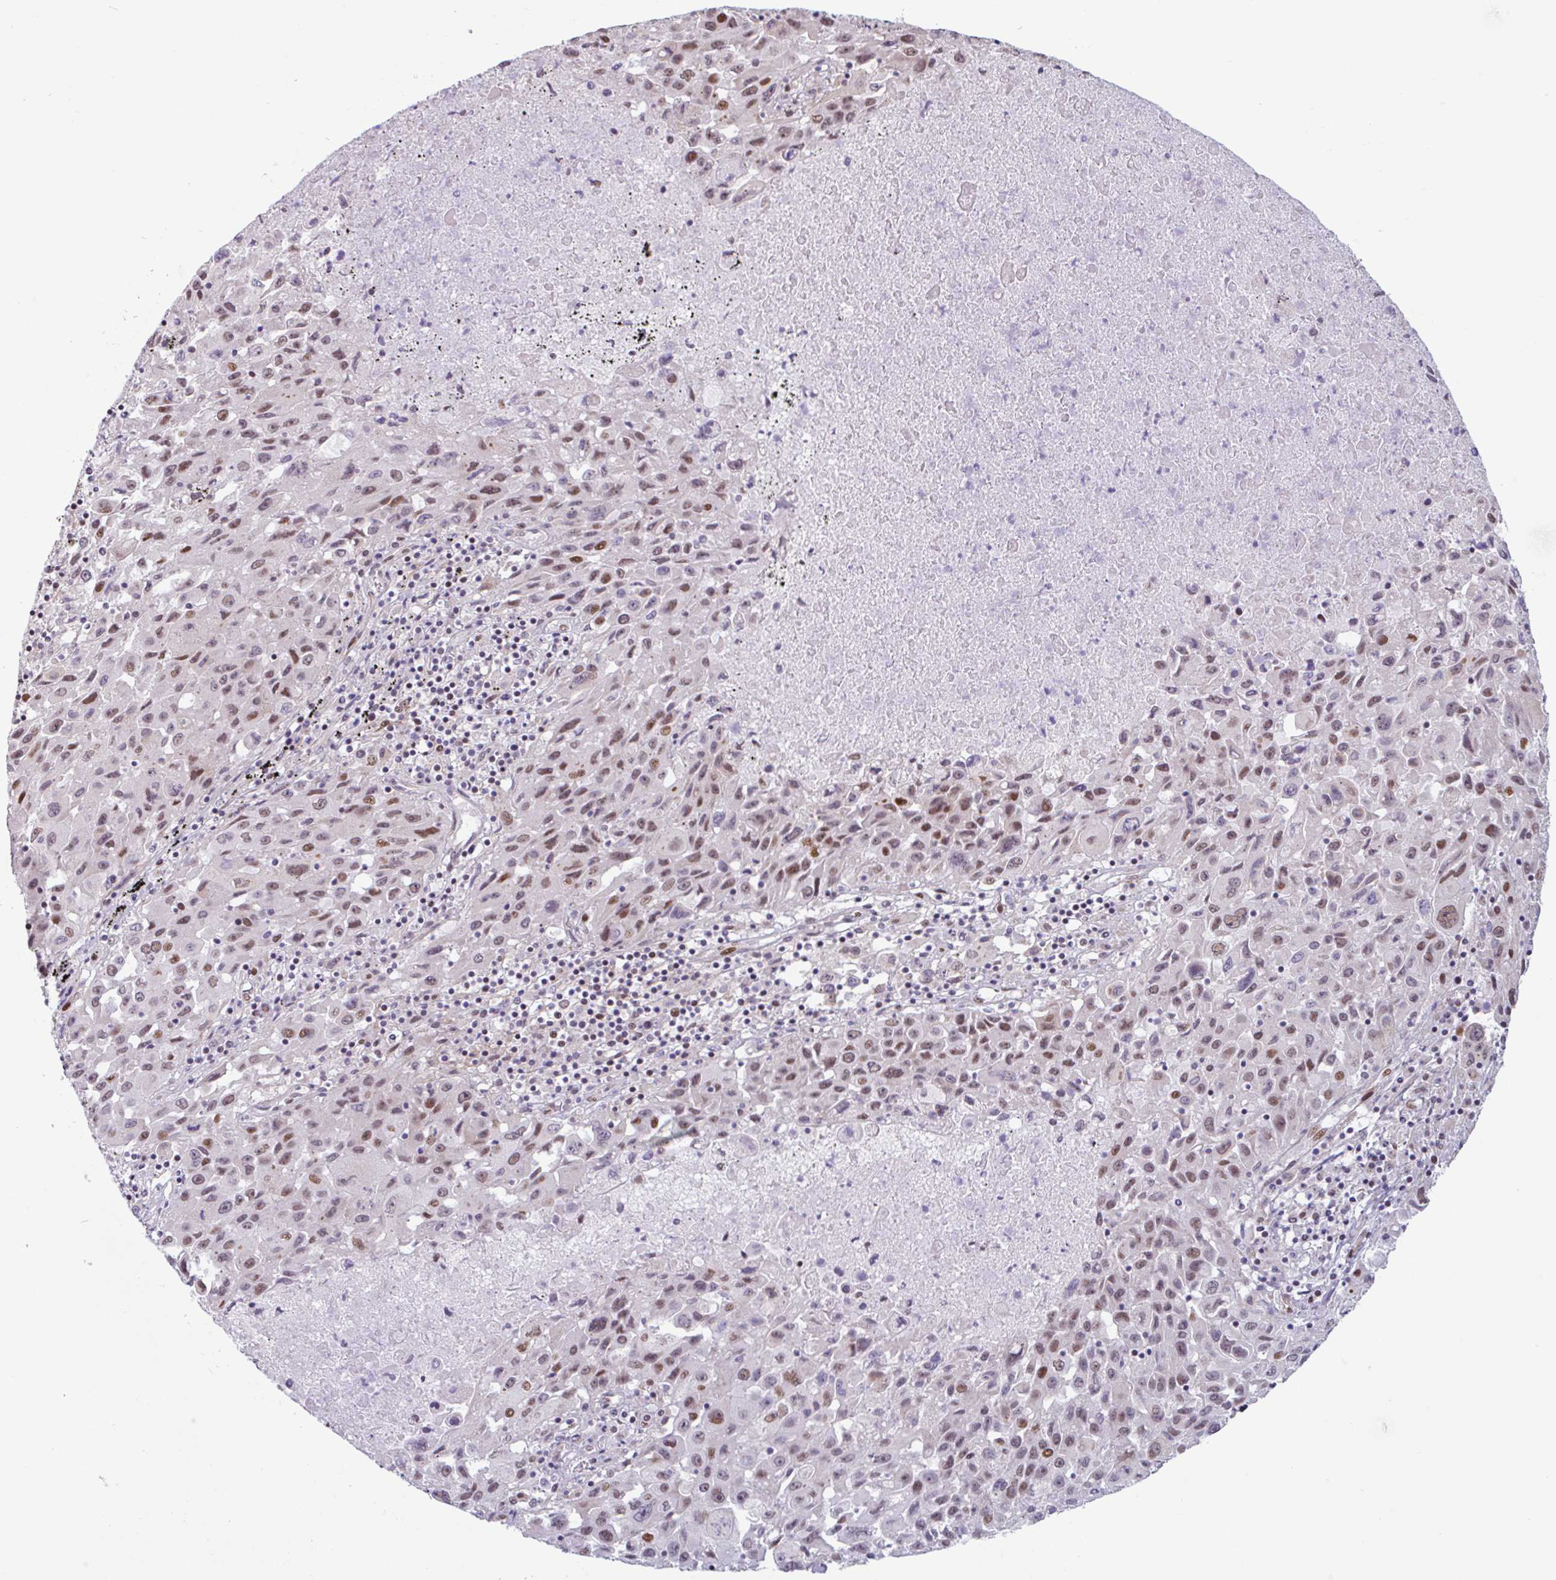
{"staining": {"intensity": "moderate", "quantity": "25%-75%", "location": "nuclear"}, "tissue": "lung cancer", "cell_type": "Tumor cells", "image_type": "cancer", "snomed": [{"axis": "morphology", "description": "Squamous cell carcinoma, NOS"}, {"axis": "topography", "description": "Lung"}], "caption": "Lung cancer stained with immunohistochemistry reveals moderate nuclear staining in about 25%-75% of tumor cells.", "gene": "TMEM119", "patient": {"sex": "male", "age": 63}}